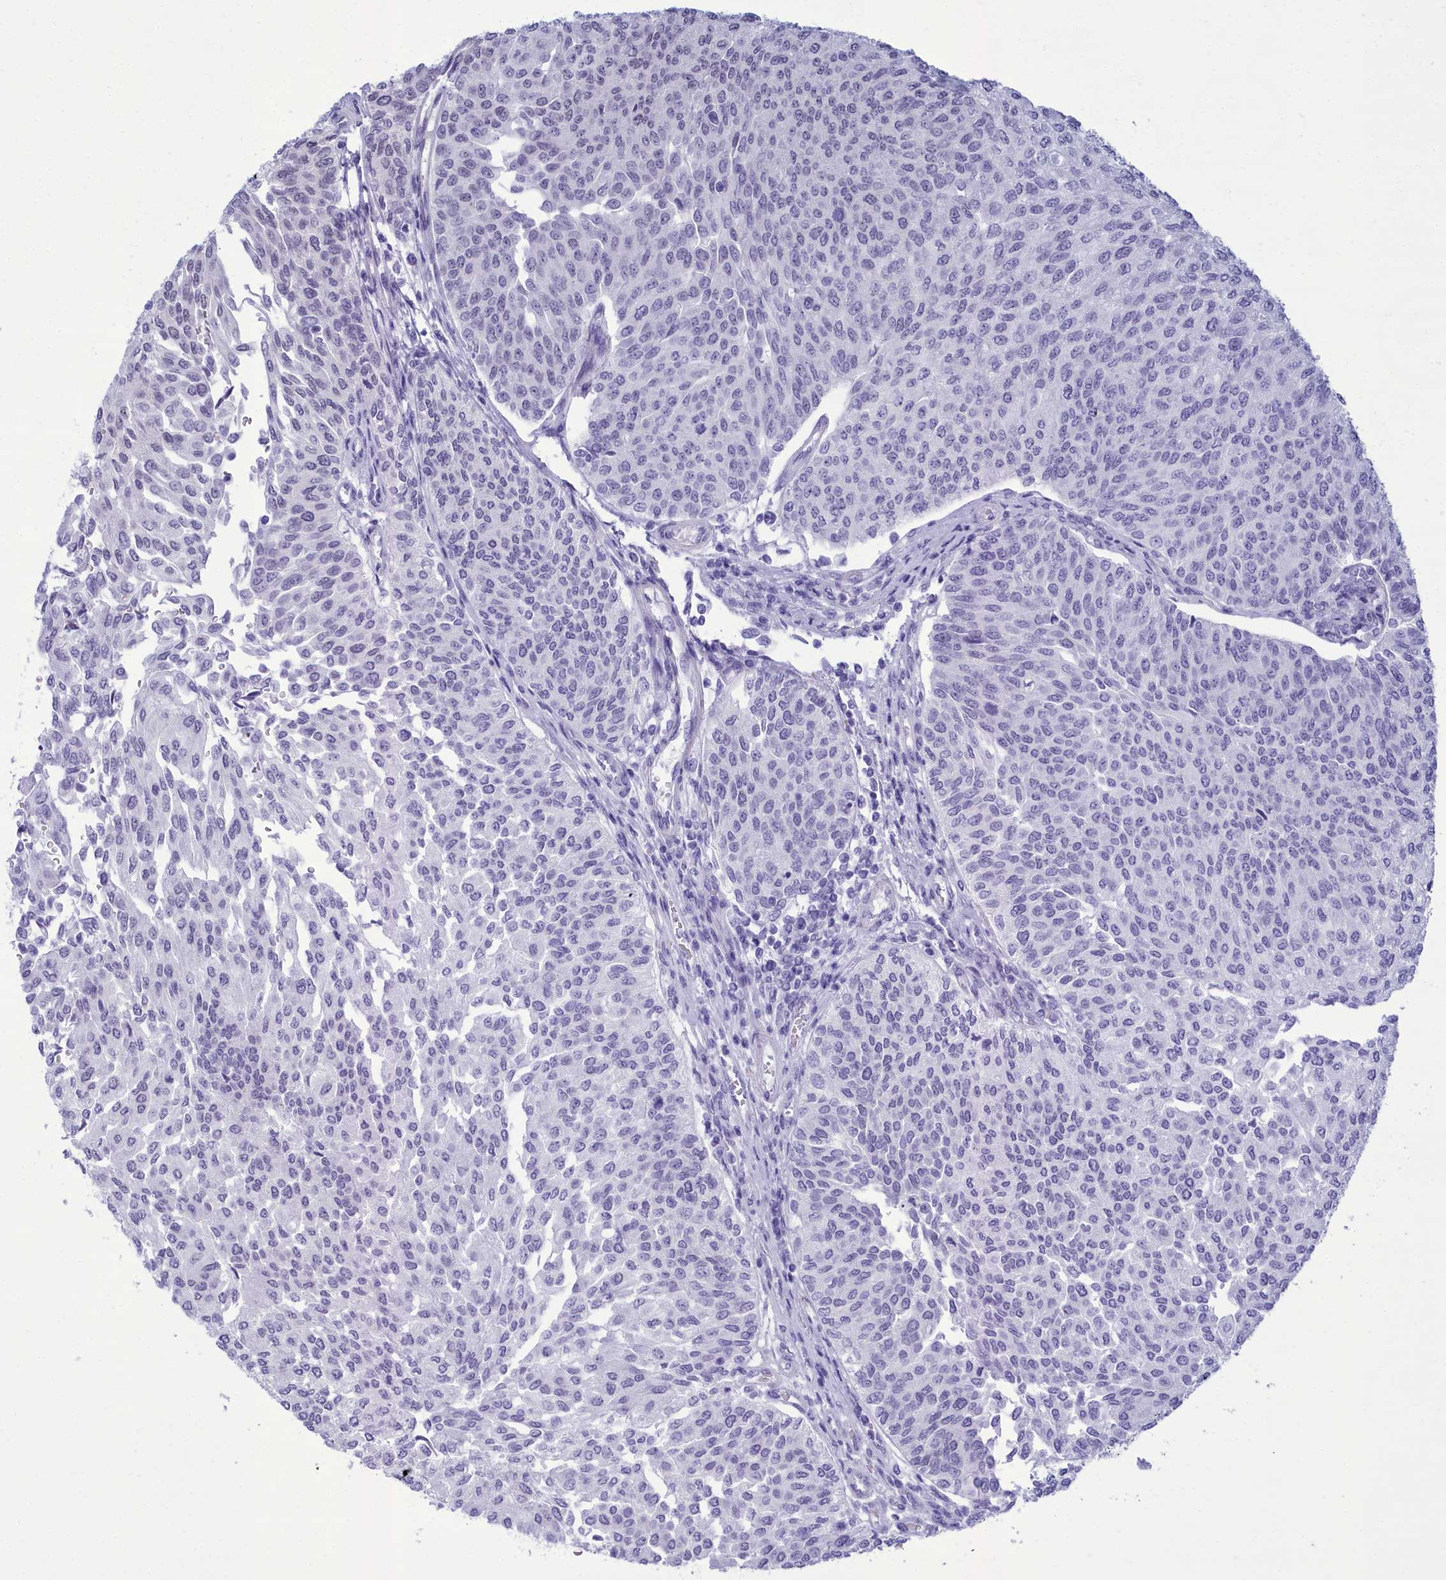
{"staining": {"intensity": "moderate", "quantity": "<25%", "location": "nuclear"}, "tissue": "urothelial cancer", "cell_type": "Tumor cells", "image_type": "cancer", "snomed": [{"axis": "morphology", "description": "Urothelial carcinoma, High grade"}, {"axis": "topography", "description": "Urinary bladder"}], "caption": "Immunohistochemistry (DAB (3,3'-diaminobenzidine)) staining of urothelial cancer demonstrates moderate nuclear protein staining in approximately <25% of tumor cells.", "gene": "CEACAM19", "patient": {"sex": "female", "age": 79}}